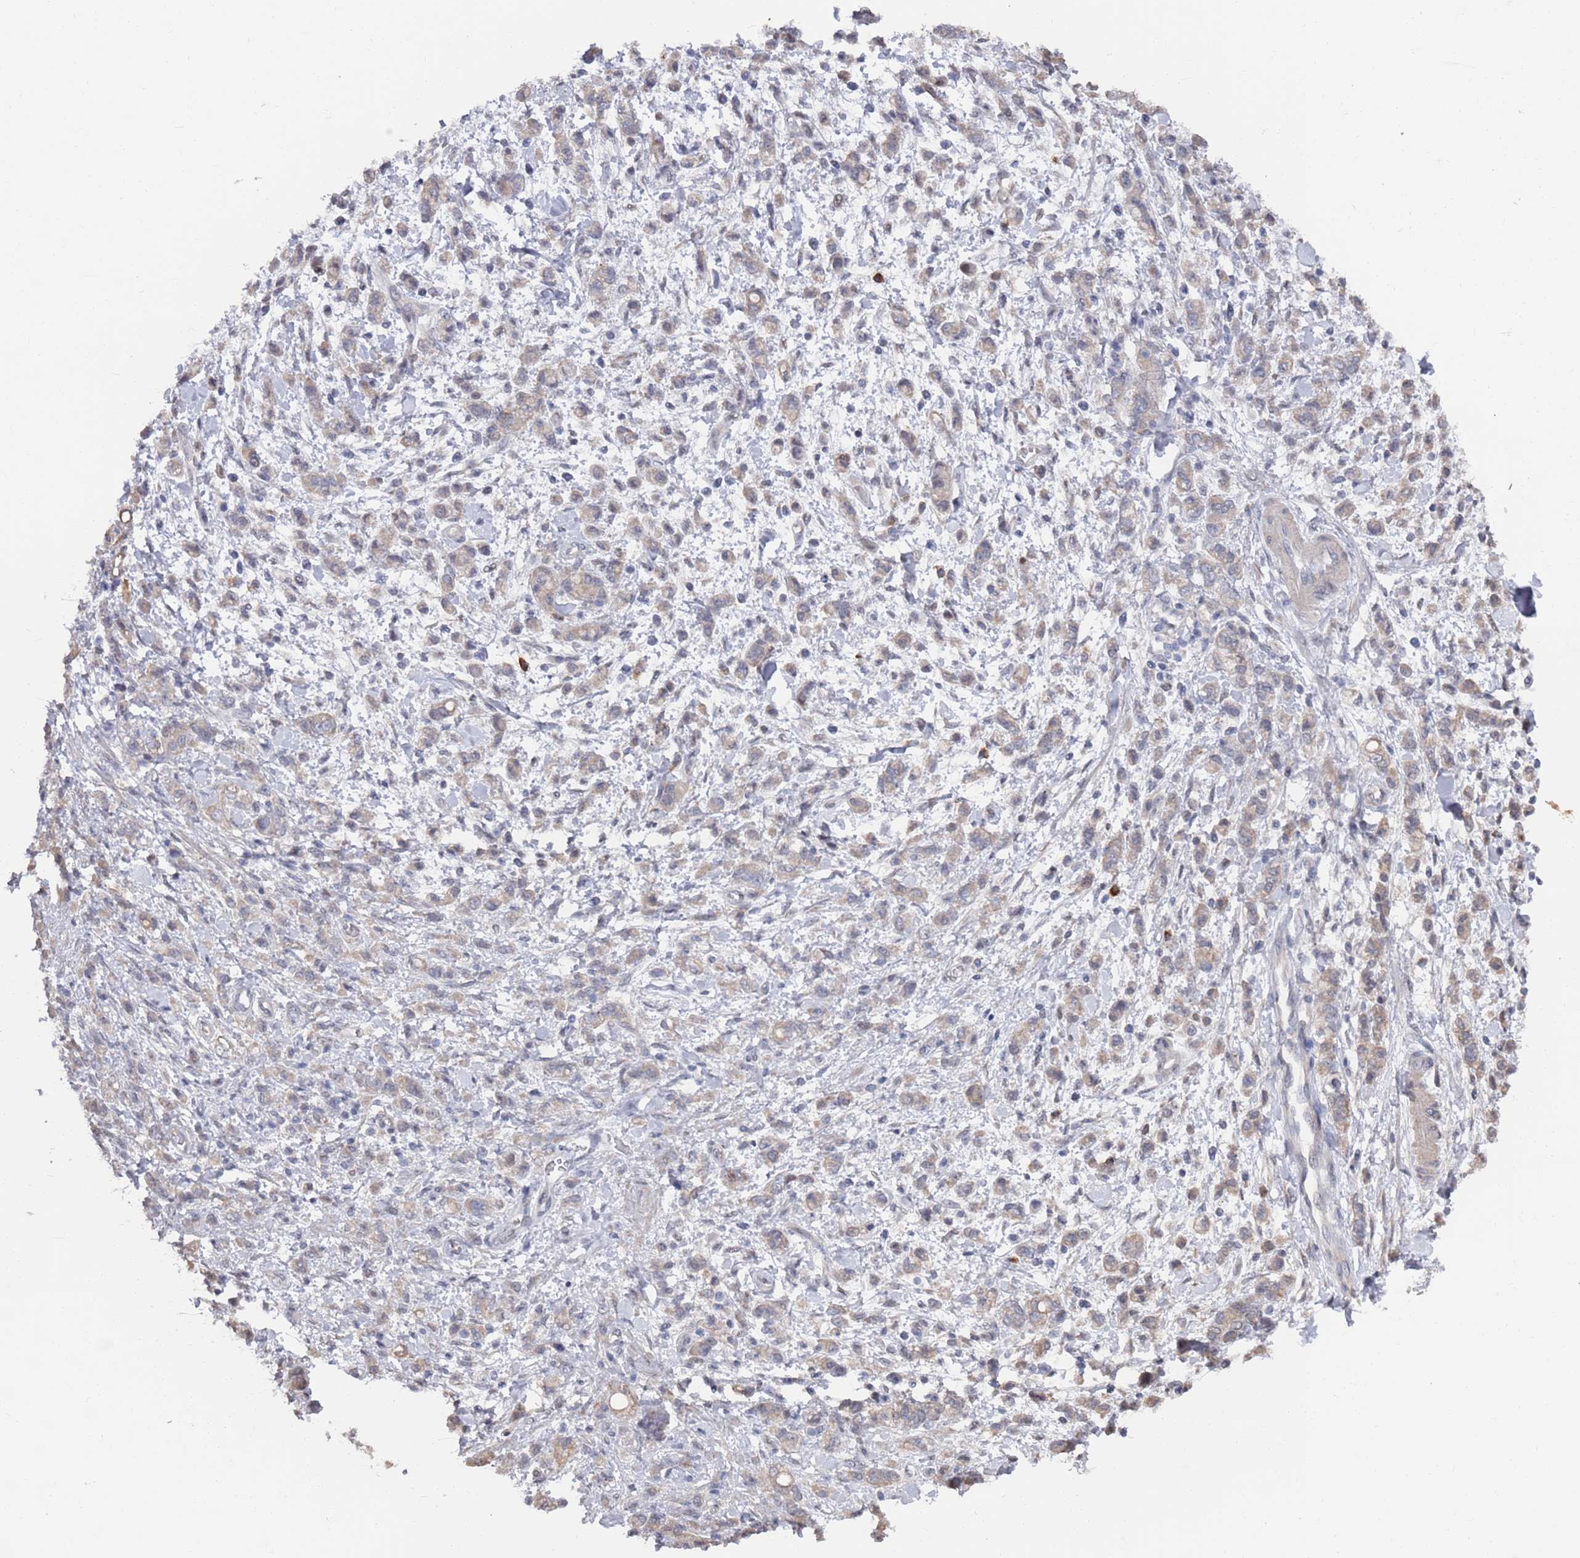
{"staining": {"intensity": "weak", "quantity": "<25%", "location": "cytoplasmic/membranous"}, "tissue": "stomach cancer", "cell_type": "Tumor cells", "image_type": "cancer", "snomed": [{"axis": "morphology", "description": "Adenocarcinoma, NOS"}, {"axis": "topography", "description": "Stomach"}], "caption": "Immunohistochemistry (IHC) micrograph of human stomach adenocarcinoma stained for a protein (brown), which reveals no expression in tumor cells.", "gene": "DGKD", "patient": {"sex": "male", "age": 77}}